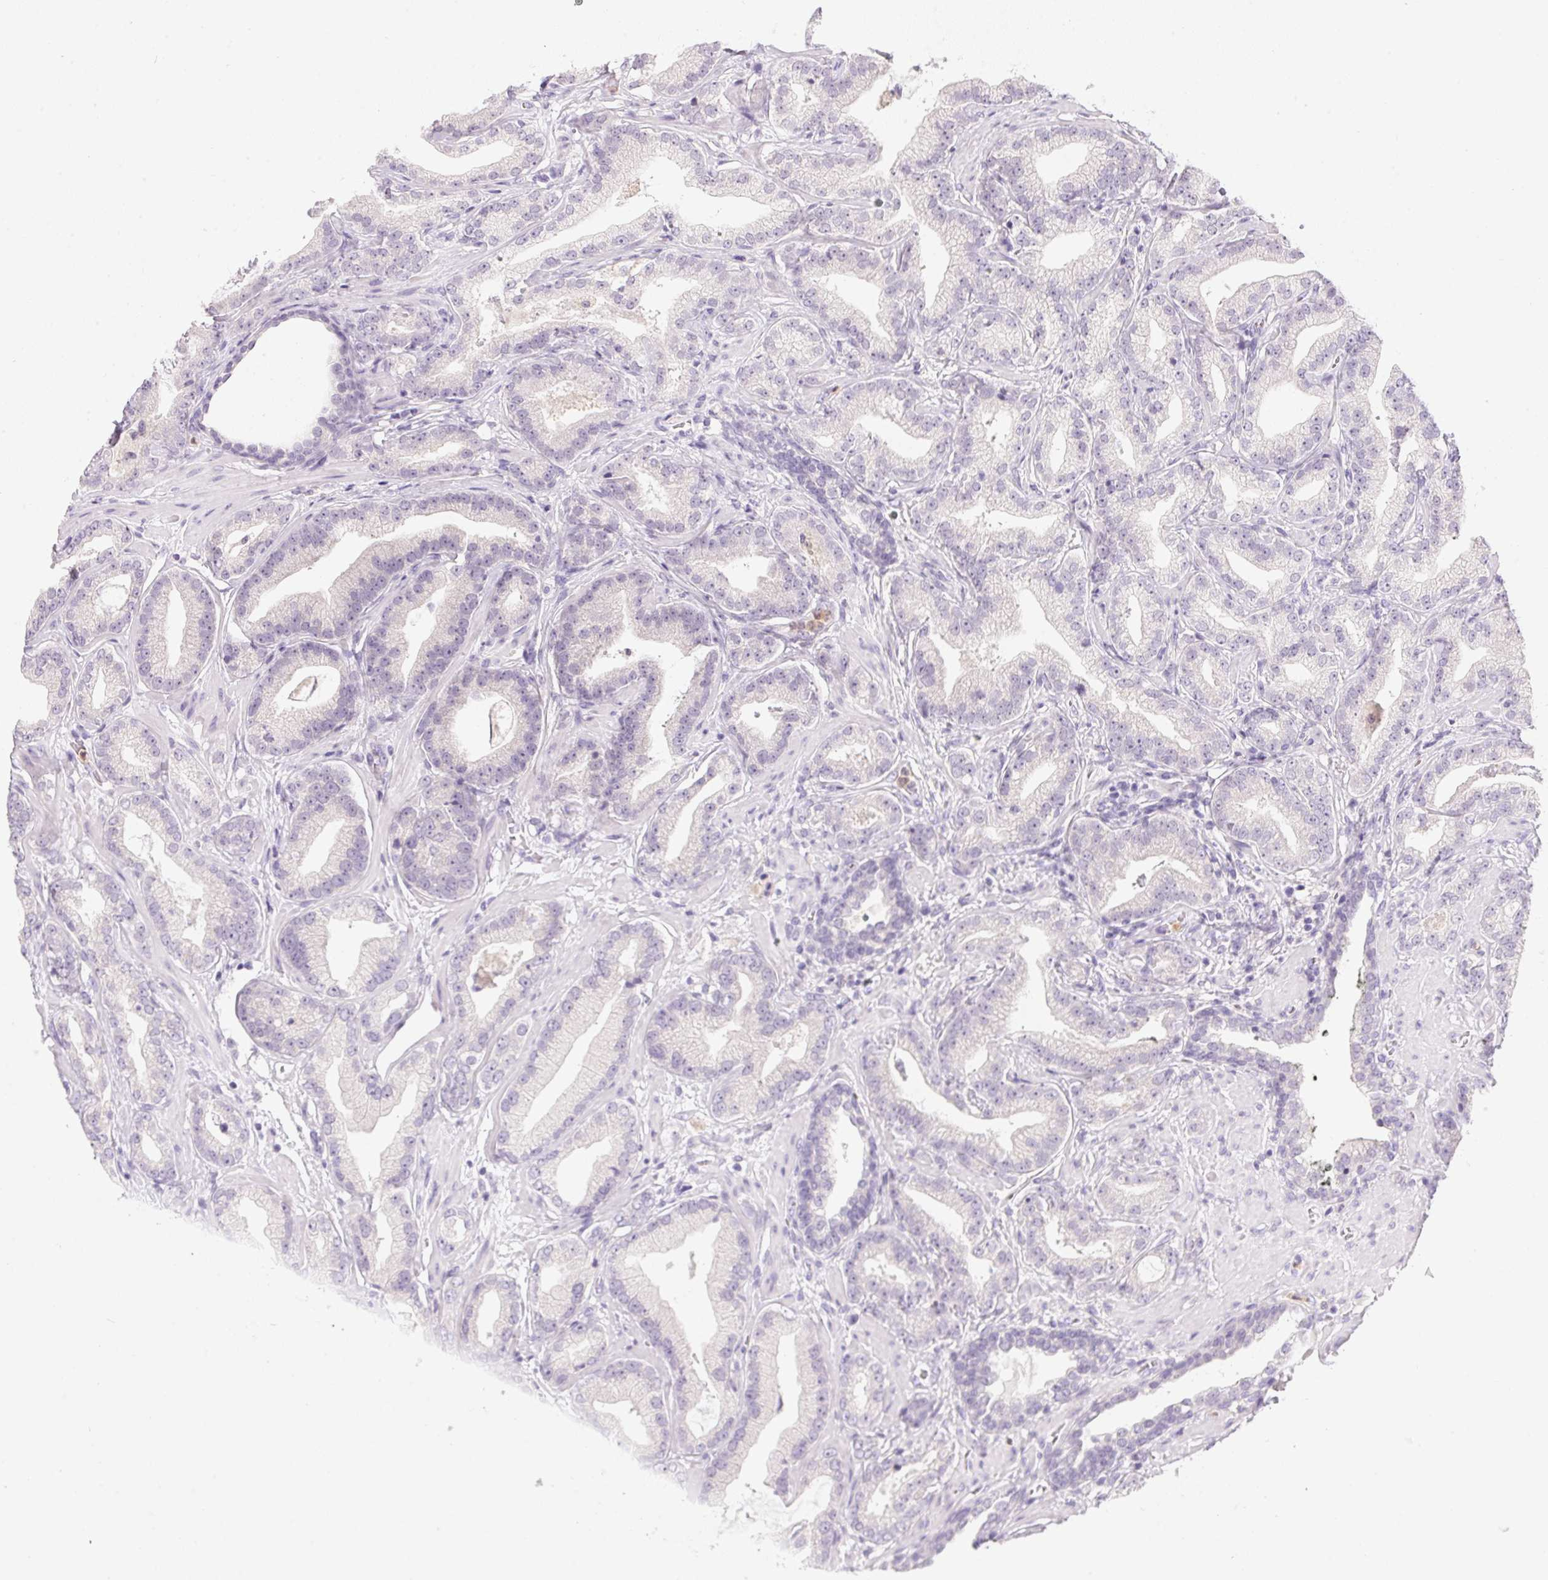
{"staining": {"intensity": "negative", "quantity": "none", "location": "none"}, "tissue": "prostate cancer", "cell_type": "Tumor cells", "image_type": "cancer", "snomed": [{"axis": "morphology", "description": "Adenocarcinoma, Low grade"}, {"axis": "topography", "description": "Prostate"}], "caption": "Tumor cells are negative for protein expression in human low-grade adenocarcinoma (prostate).", "gene": "DNAJC5G", "patient": {"sex": "male", "age": 62}}